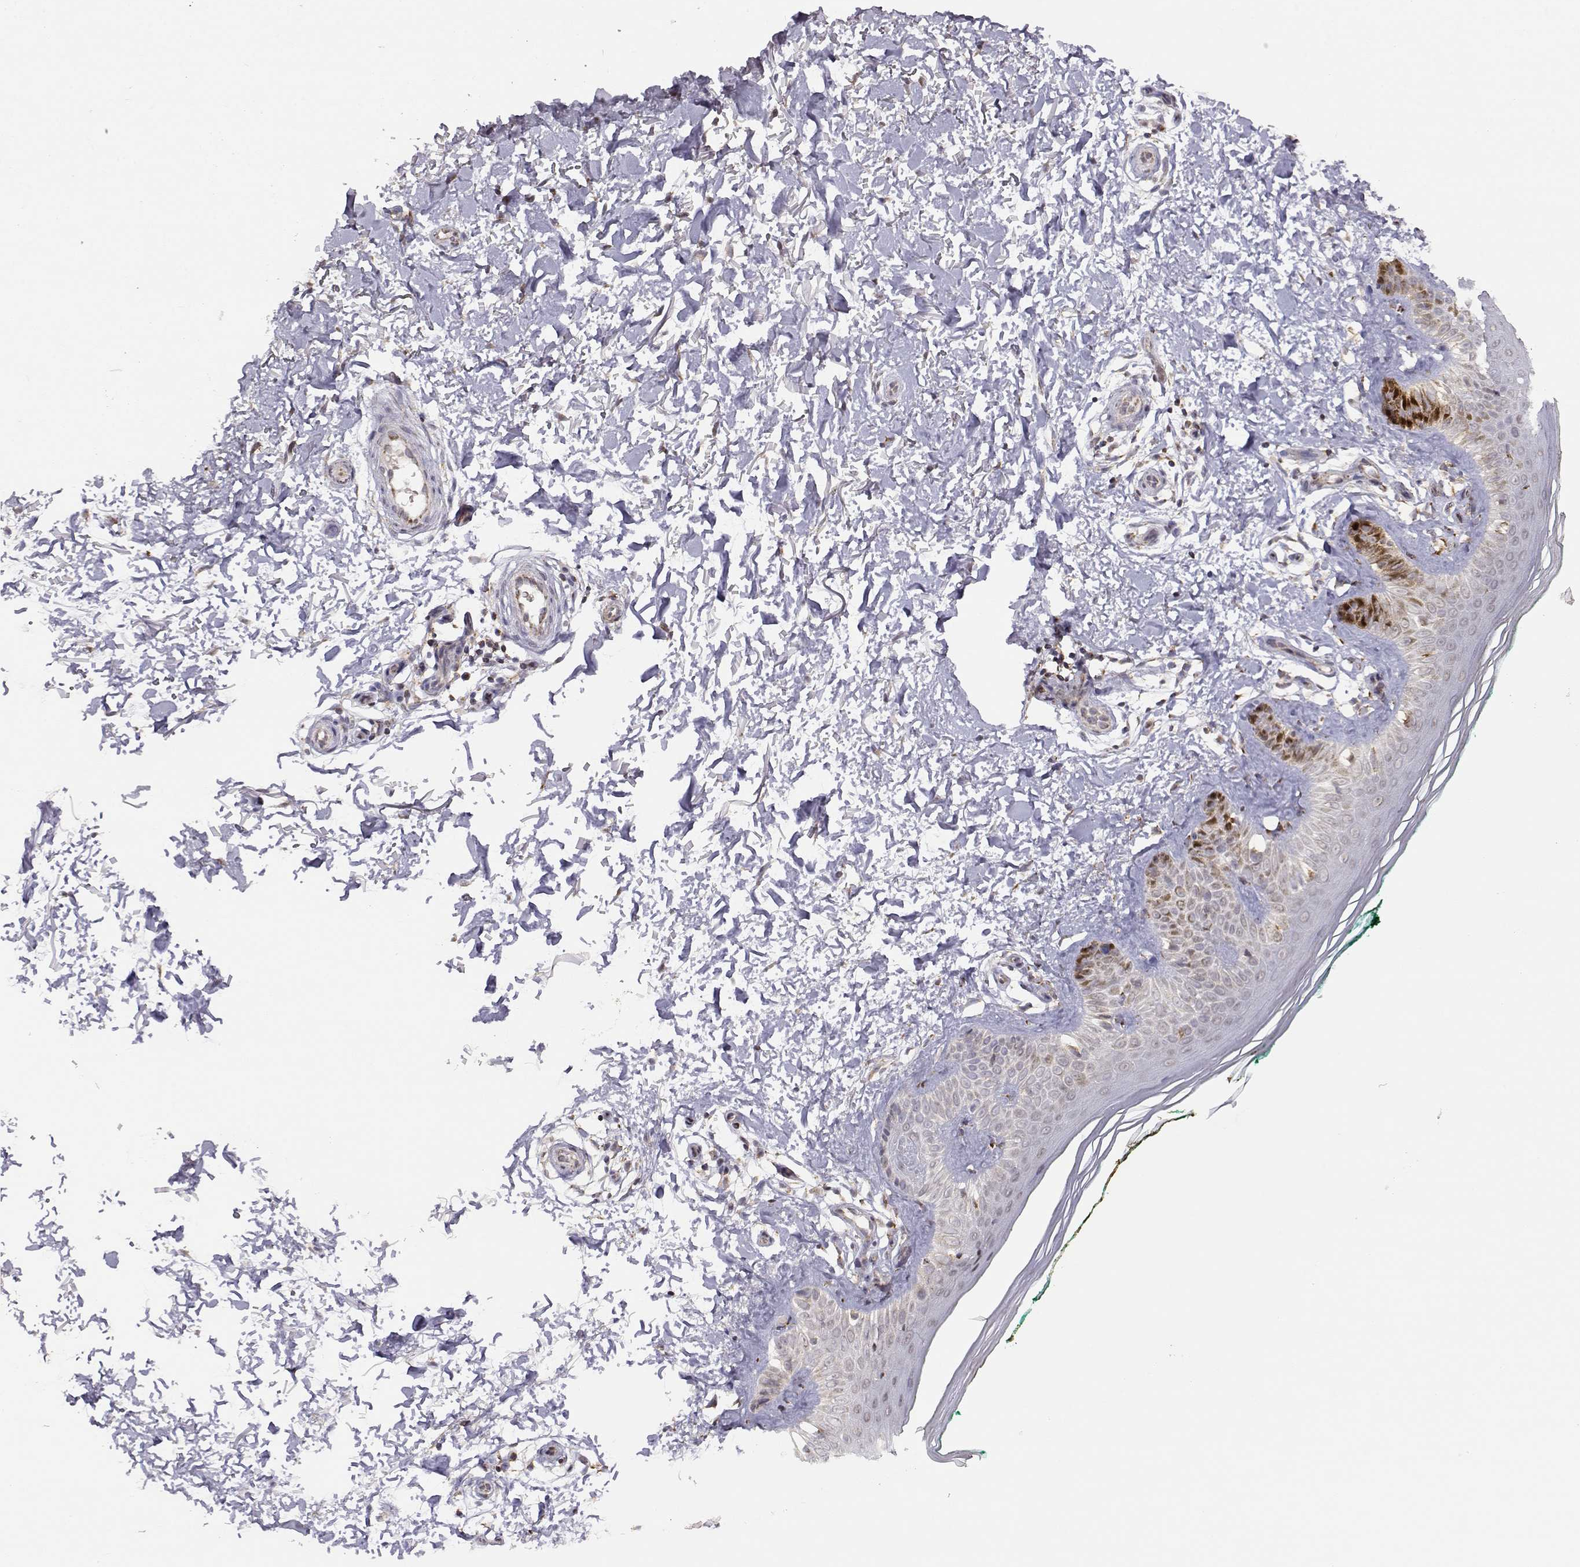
{"staining": {"intensity": "negative", "quantity": "none", "location": "none"}, "tissue": "skin", "cell_type": "Fibroblasts", "image_type": "normal", "snomed": [{"axis": "morphology", "description": "Normal tissue, NOS"}, {"axis": "morphology", "description": "Inflammation, NOS"}, {"axis": "morphology", "description": "Fibrosis, NOS"}, {"axis": "topography", "description": "Skin"}], "caption": "This is an immunohistochemistry (IHC) micrograph of benign skin. There is no expression in fibroblasts.", "gene": "EXOG", "patient": {"sex": "male", "age": 71}}